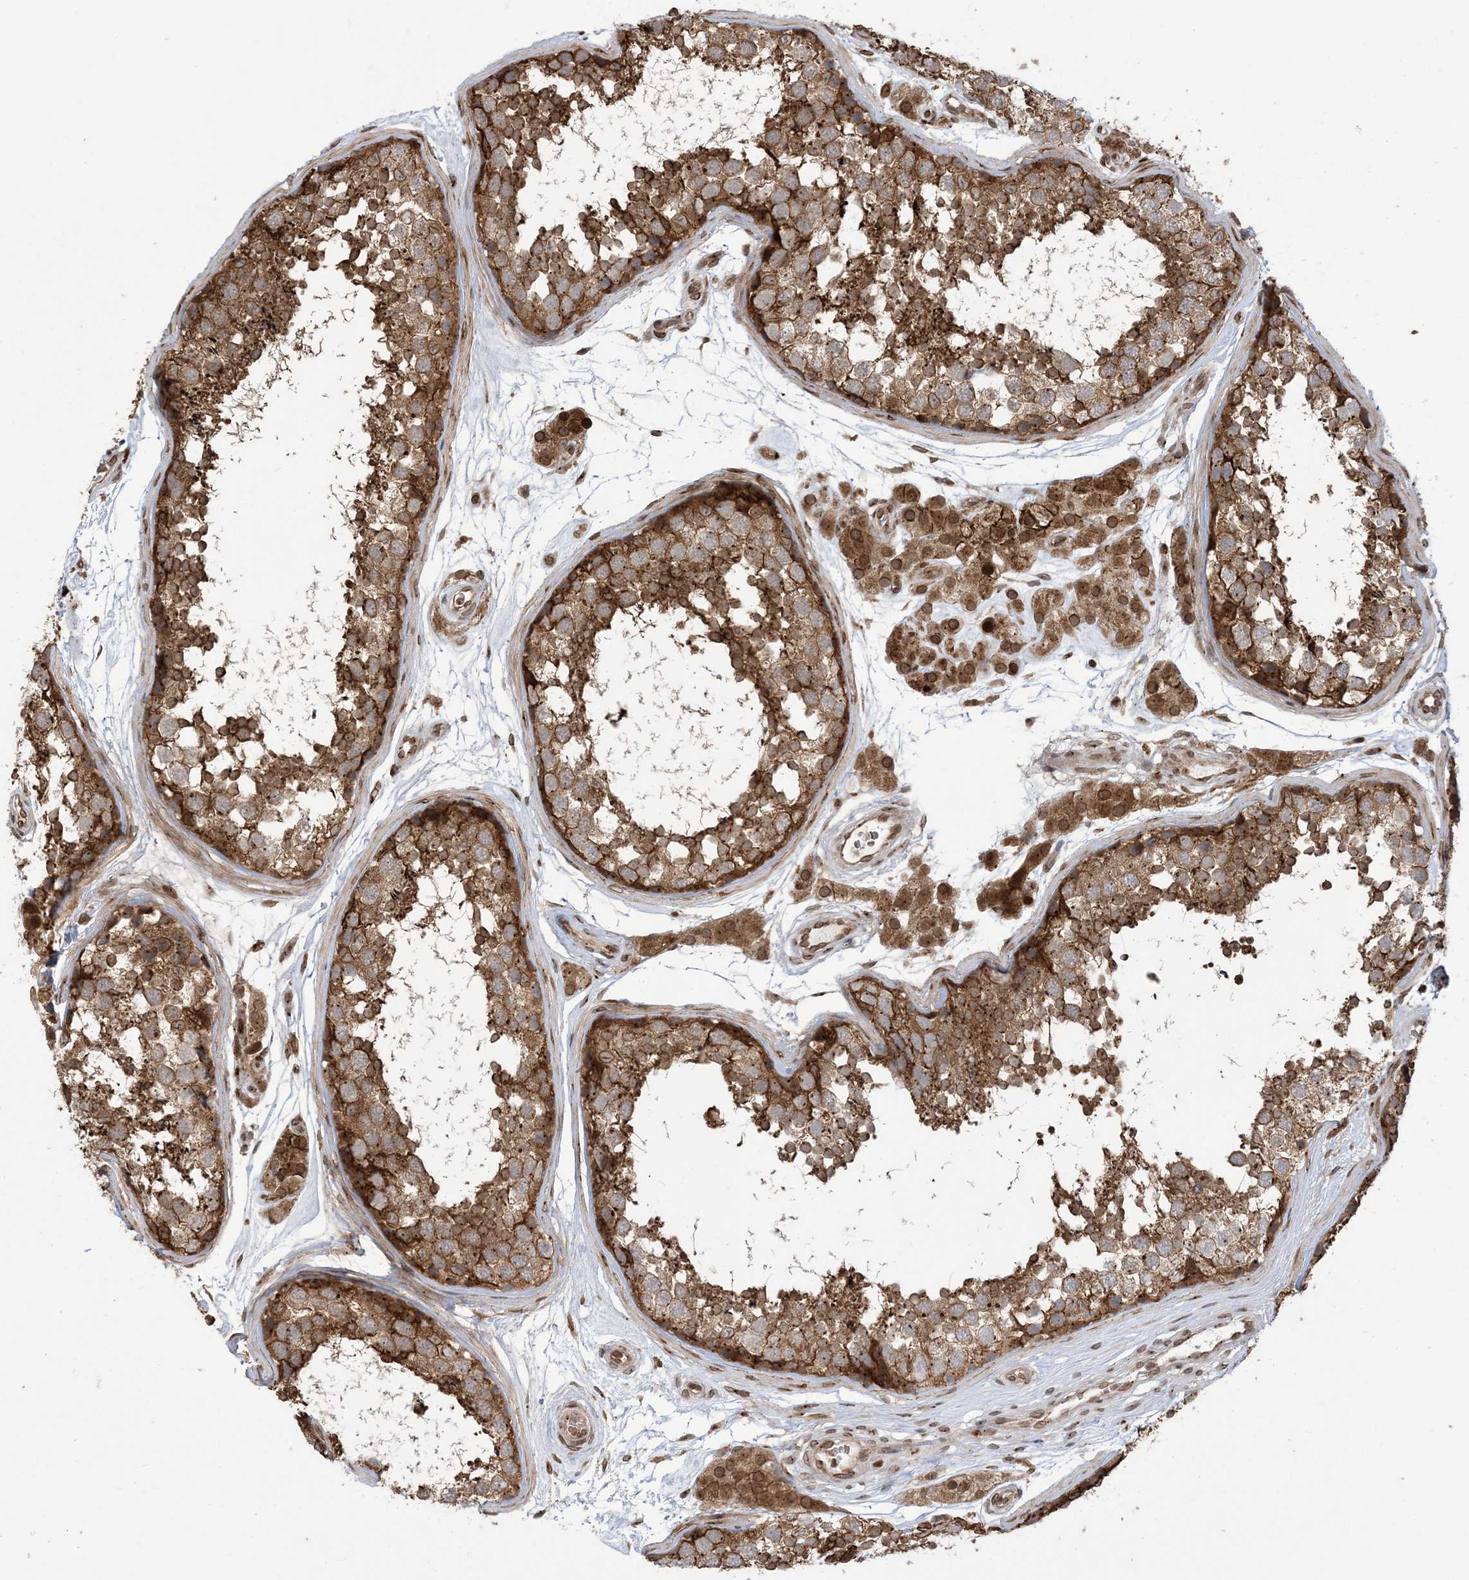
{"staining": {"intensity": "strong", "quantity": ">75%", "location": "cytoplasmic/membranous"}, "tissue": "testis", "cell_type": "Cells in seminiferous ducts", "image_type": "normal", "snomed": [{"axis": "morphology", "description": "Normal tissue, NOS"}, {"axis": "topography", "description": "Testis"}], "caption": "Immunohistochemistry micrograph of normal testis stained for a protein (brown), which shows high levels of strong cytoplasmic/membranous expression in approximately >75% of cells in seminiferous ducts.", "gene": "CASP4", "patient": {"sex": "male", "age": 56}}